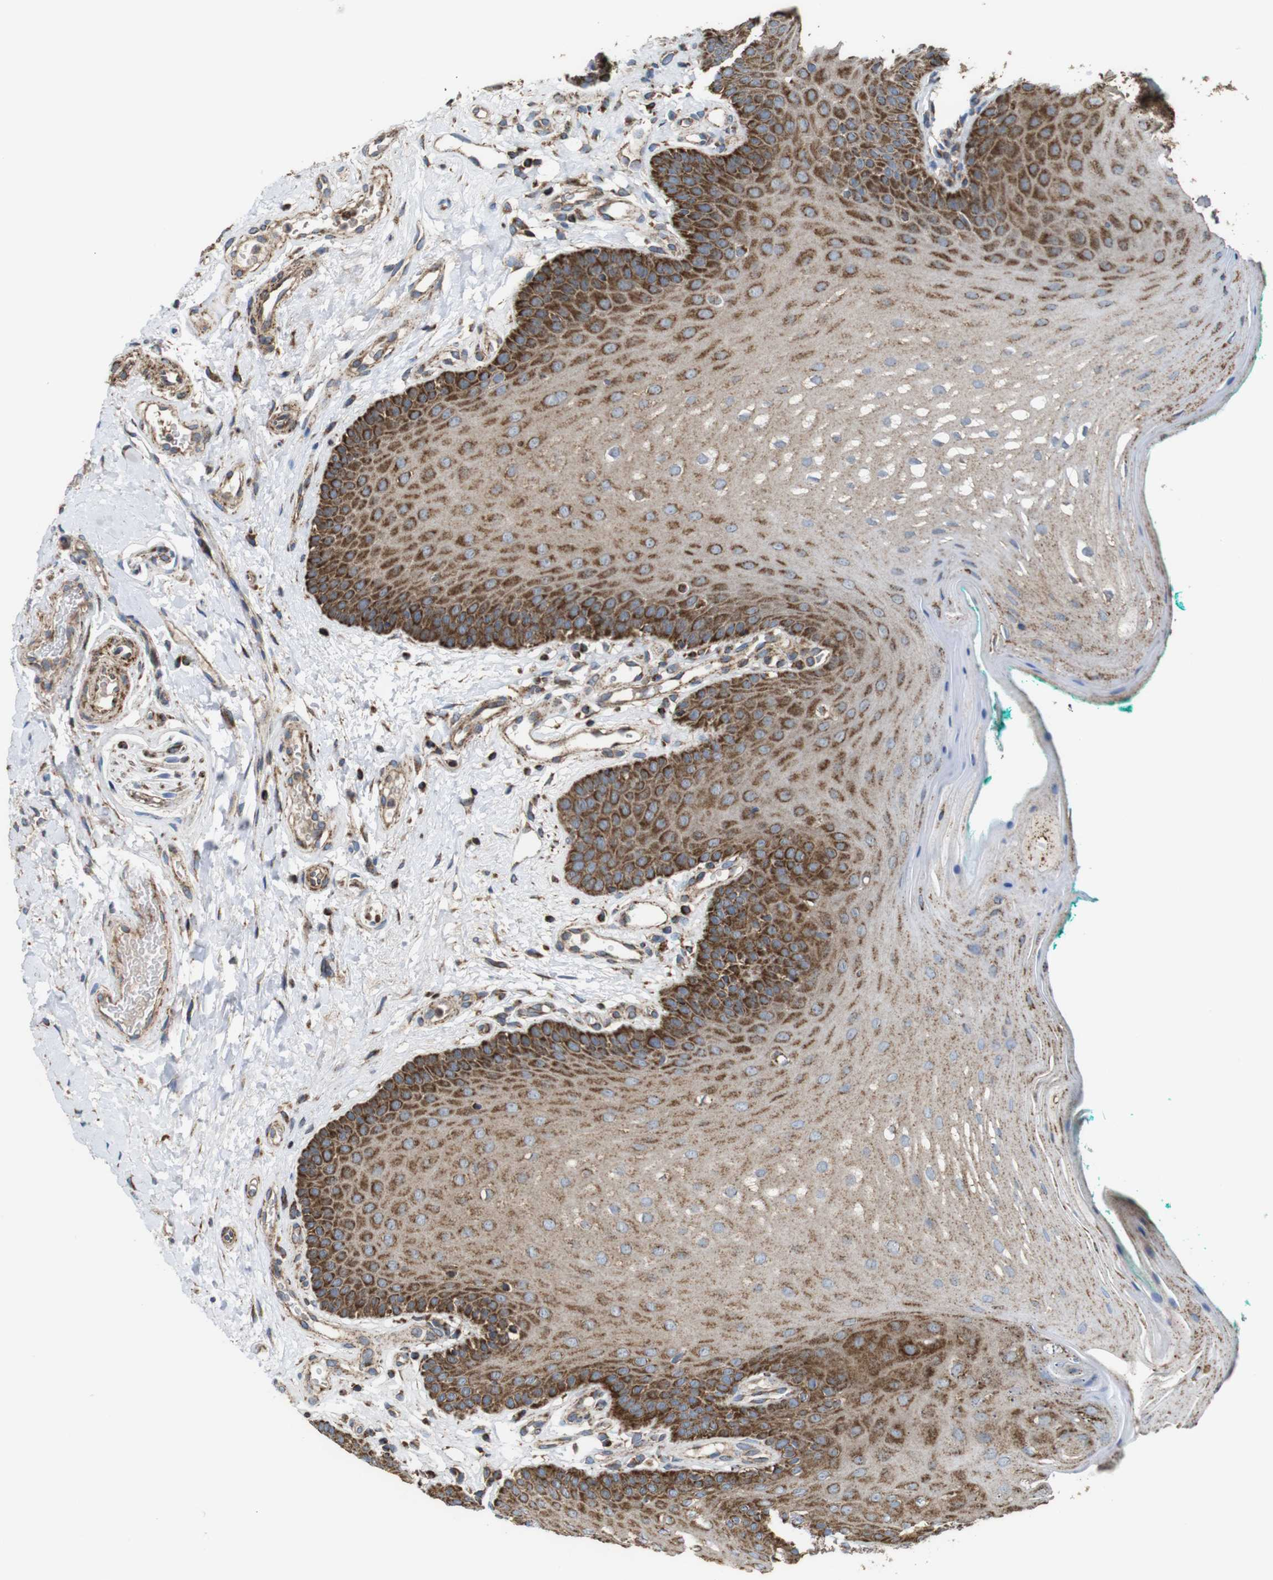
{"staining": {"intensity": "moderate", "quantity": "25%-75%", "location": "cytoplasmic/membranous"}, "tissue": "oral mucosa", "cell_type": "Squamous epithelial cells", "image_type": "normal", "snomed": [{"axis": "morphology", "description": "Normal tissue, NOS"}, {"axis": "topography", "description": "Skeletal muscle"}, {"axis": "topography", "description": "Oral tissue"}], "caption": "This is a histology image of IHC staining of normal oral mucosa, which shows moderate staining in the cytoplasmic/membranous of squamous epithelial cells.", "gene": "HK1", "patient": {"sex": "male", "age": 58}}